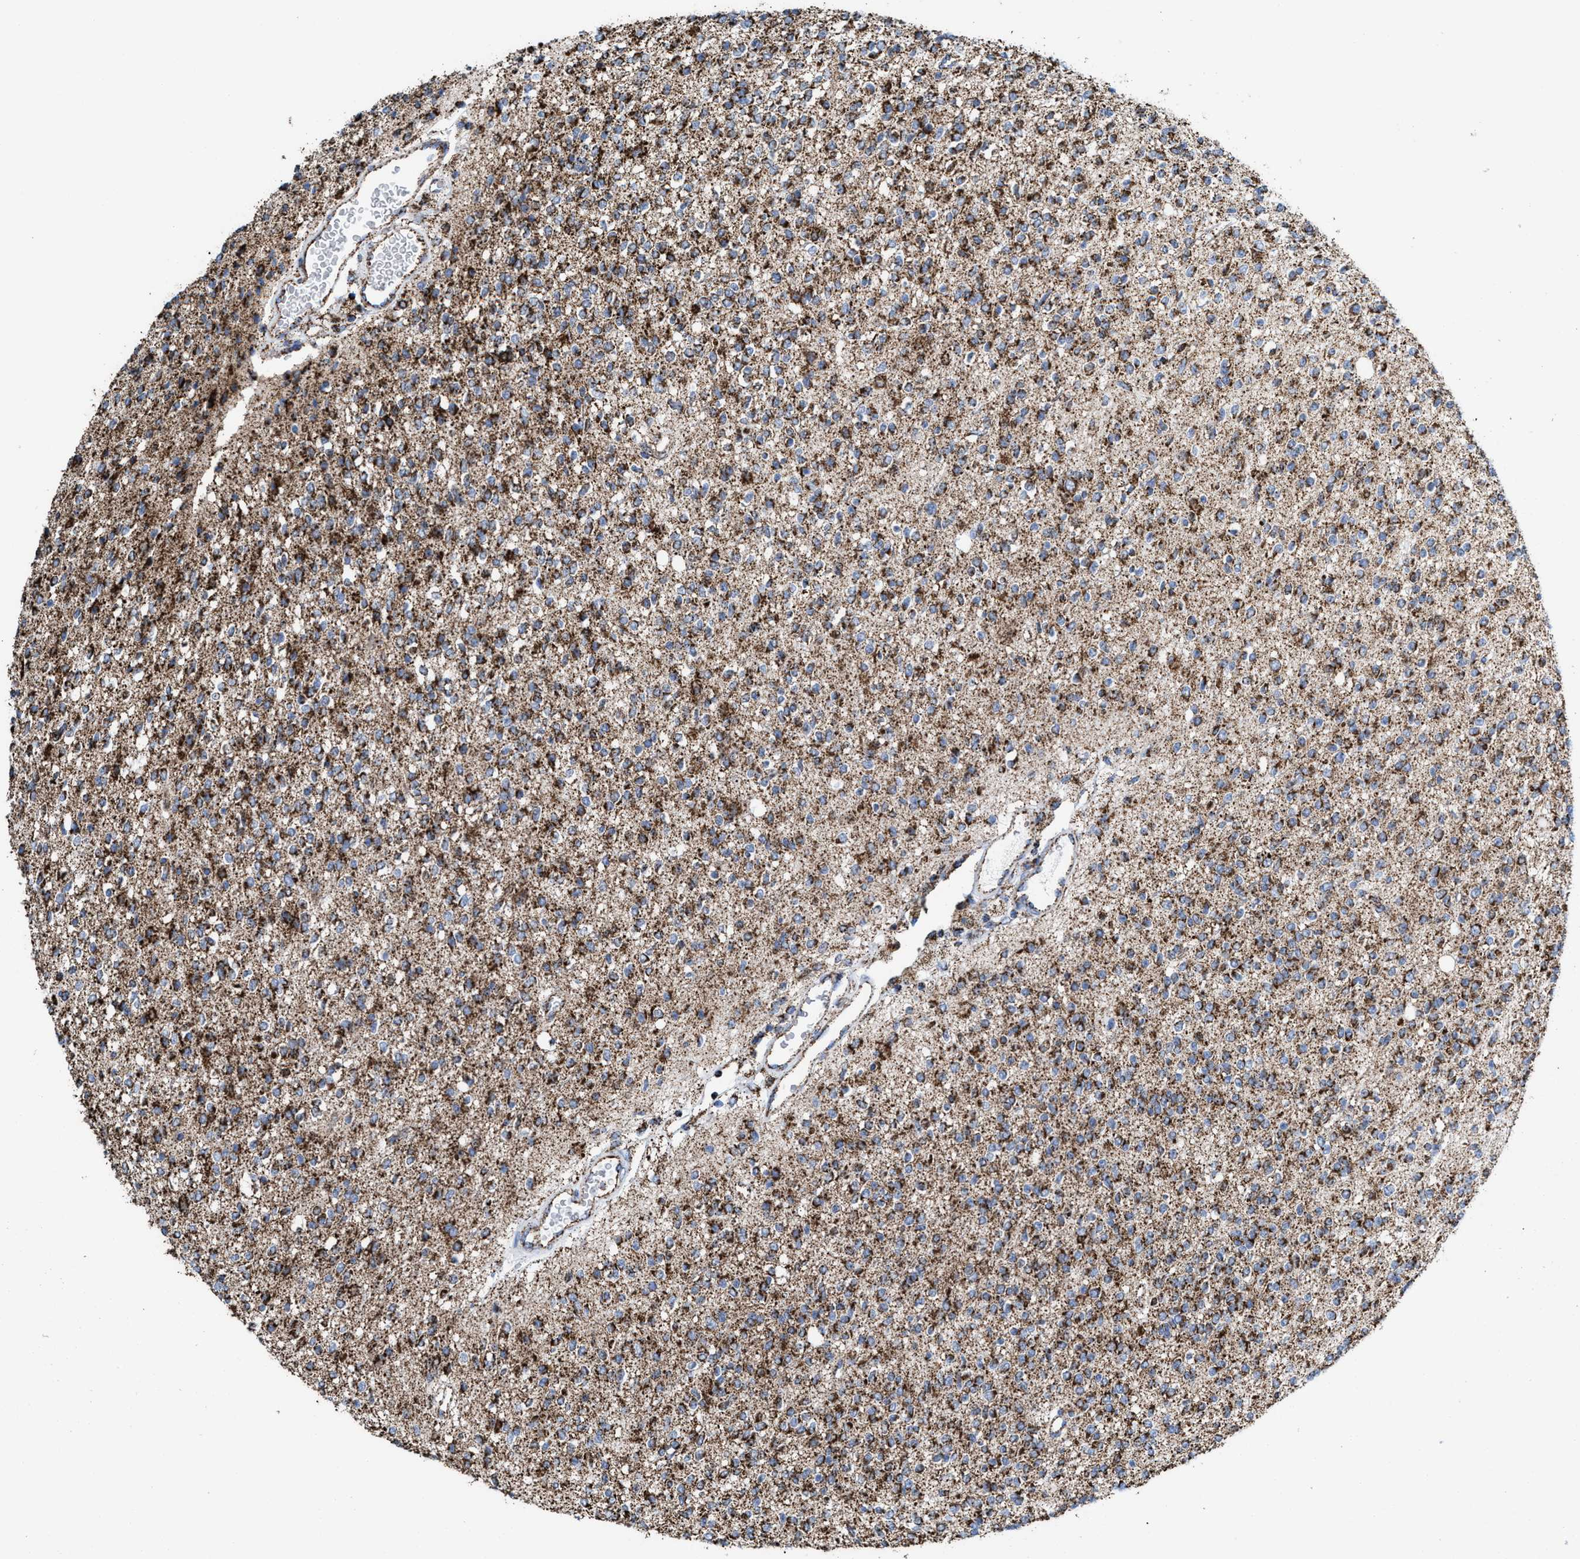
{"staining": {"intensity": "moderate", "quantity": ">75%", "location": "cytoplasmic/membranous"}, "tissue": "glioma", "cell_type": "Tumor cells", "image_type": "cancer", "snomed": [{"axis": "morphology", "description": "Glioma, malignant, High grade"}, {"axis": "topography", "description": "Brain"}], "caption": "Immunohistochemical staining of human glioma reveals medium levels of moderate cytoplasmic/membranous staining in about >75% of tumor cells.", "gene": "ECHS1", "patient": {"sex": "male", "age": 34}}